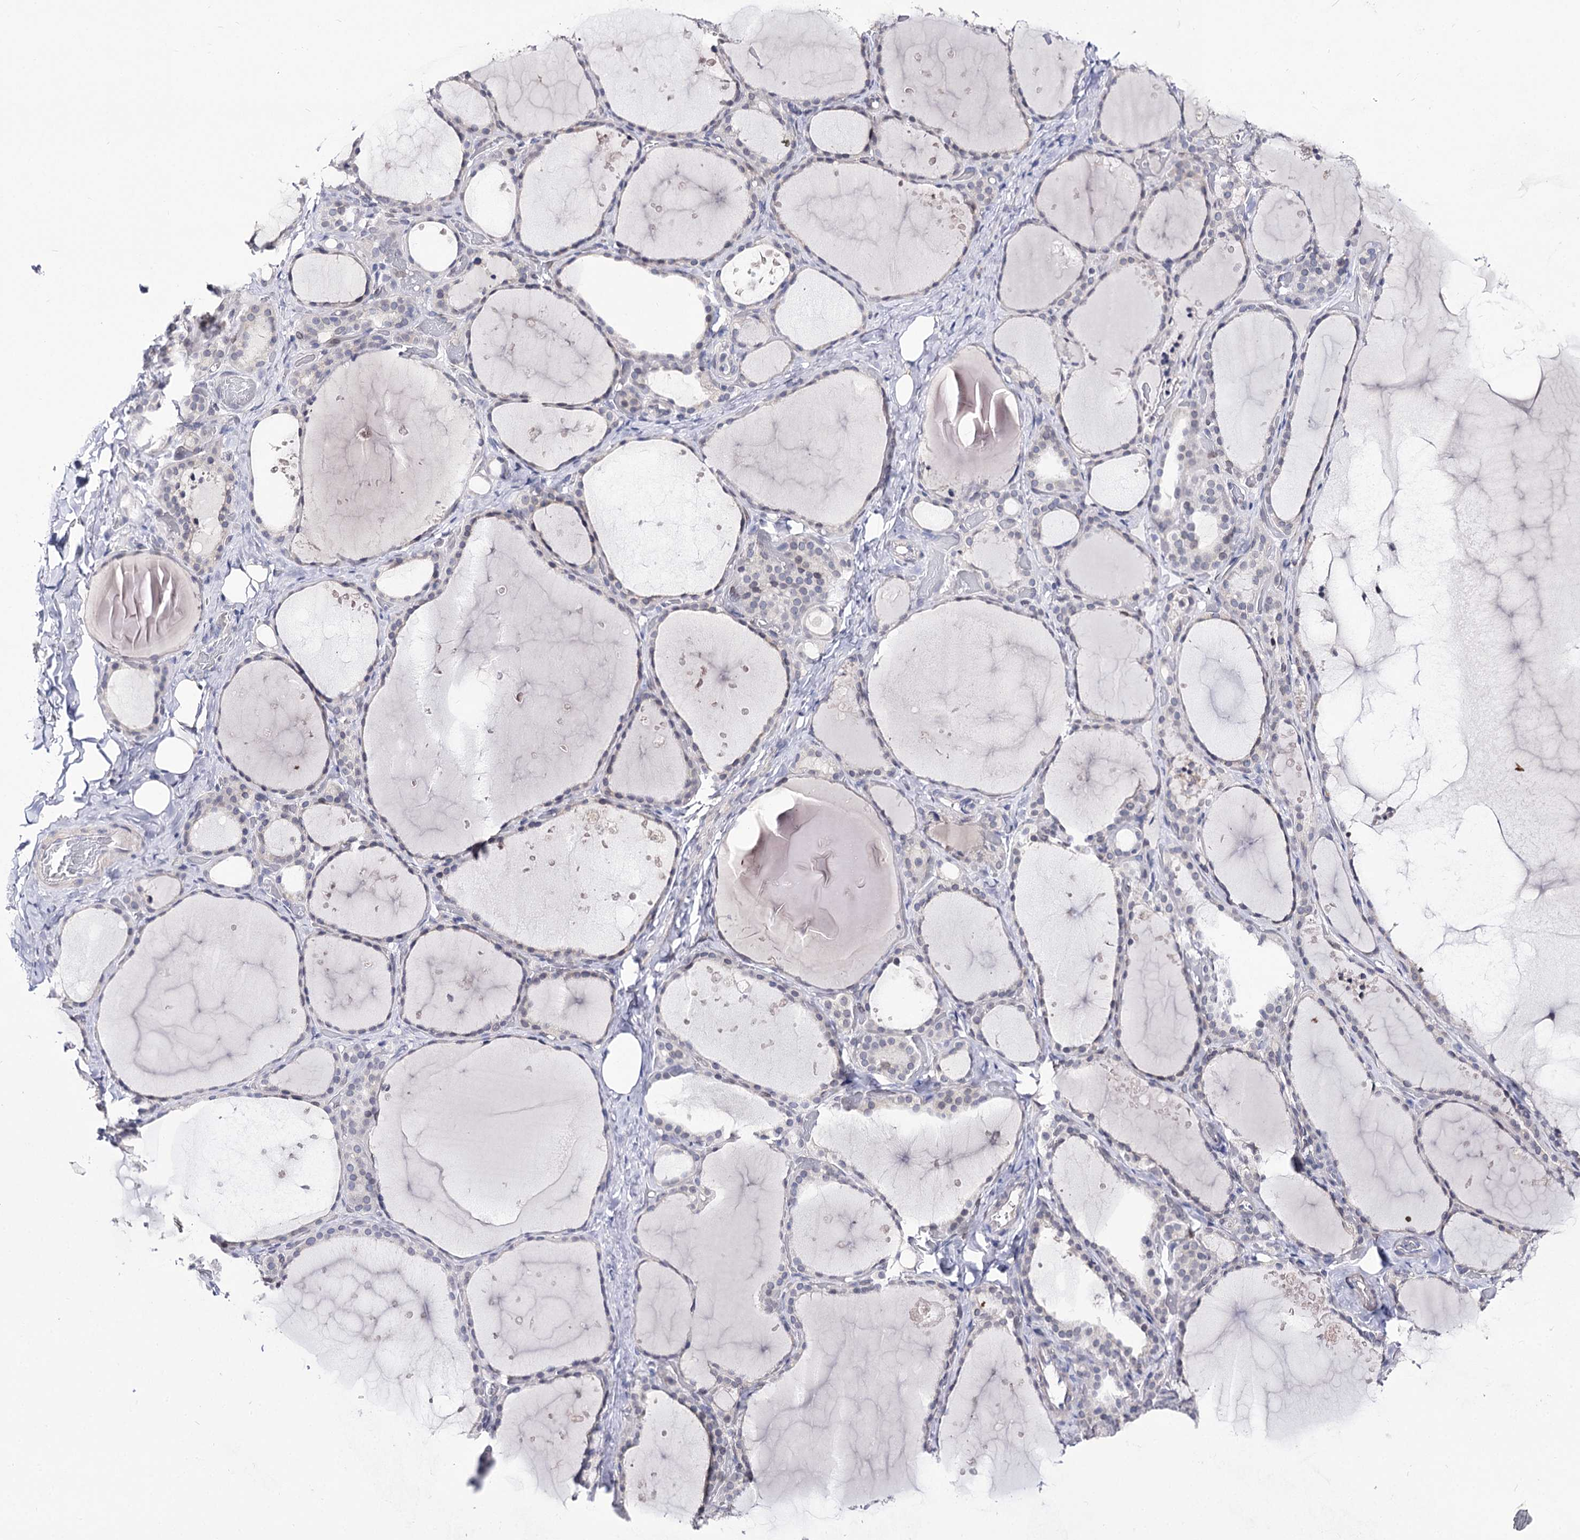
{"staining": {"intensity": "negative", "quantity": "none", "location": "none"}, "tissue": "thyroid gland", "cell_type": "Glandular cells", "image_type": "normal", "snomed": [{"axis": "morphology", "description": "Normal tissue, NOS"}, {"axis": "topography", "description": "Thyroid gland"}], "caption": "Immunohistochemical staining of benign human thyroid gland exhibits no significant staining in glandular cells. Nuclei are stained in blue.", "gene": "TMEM201", "patient": {"sex": "female", "age": 44}}